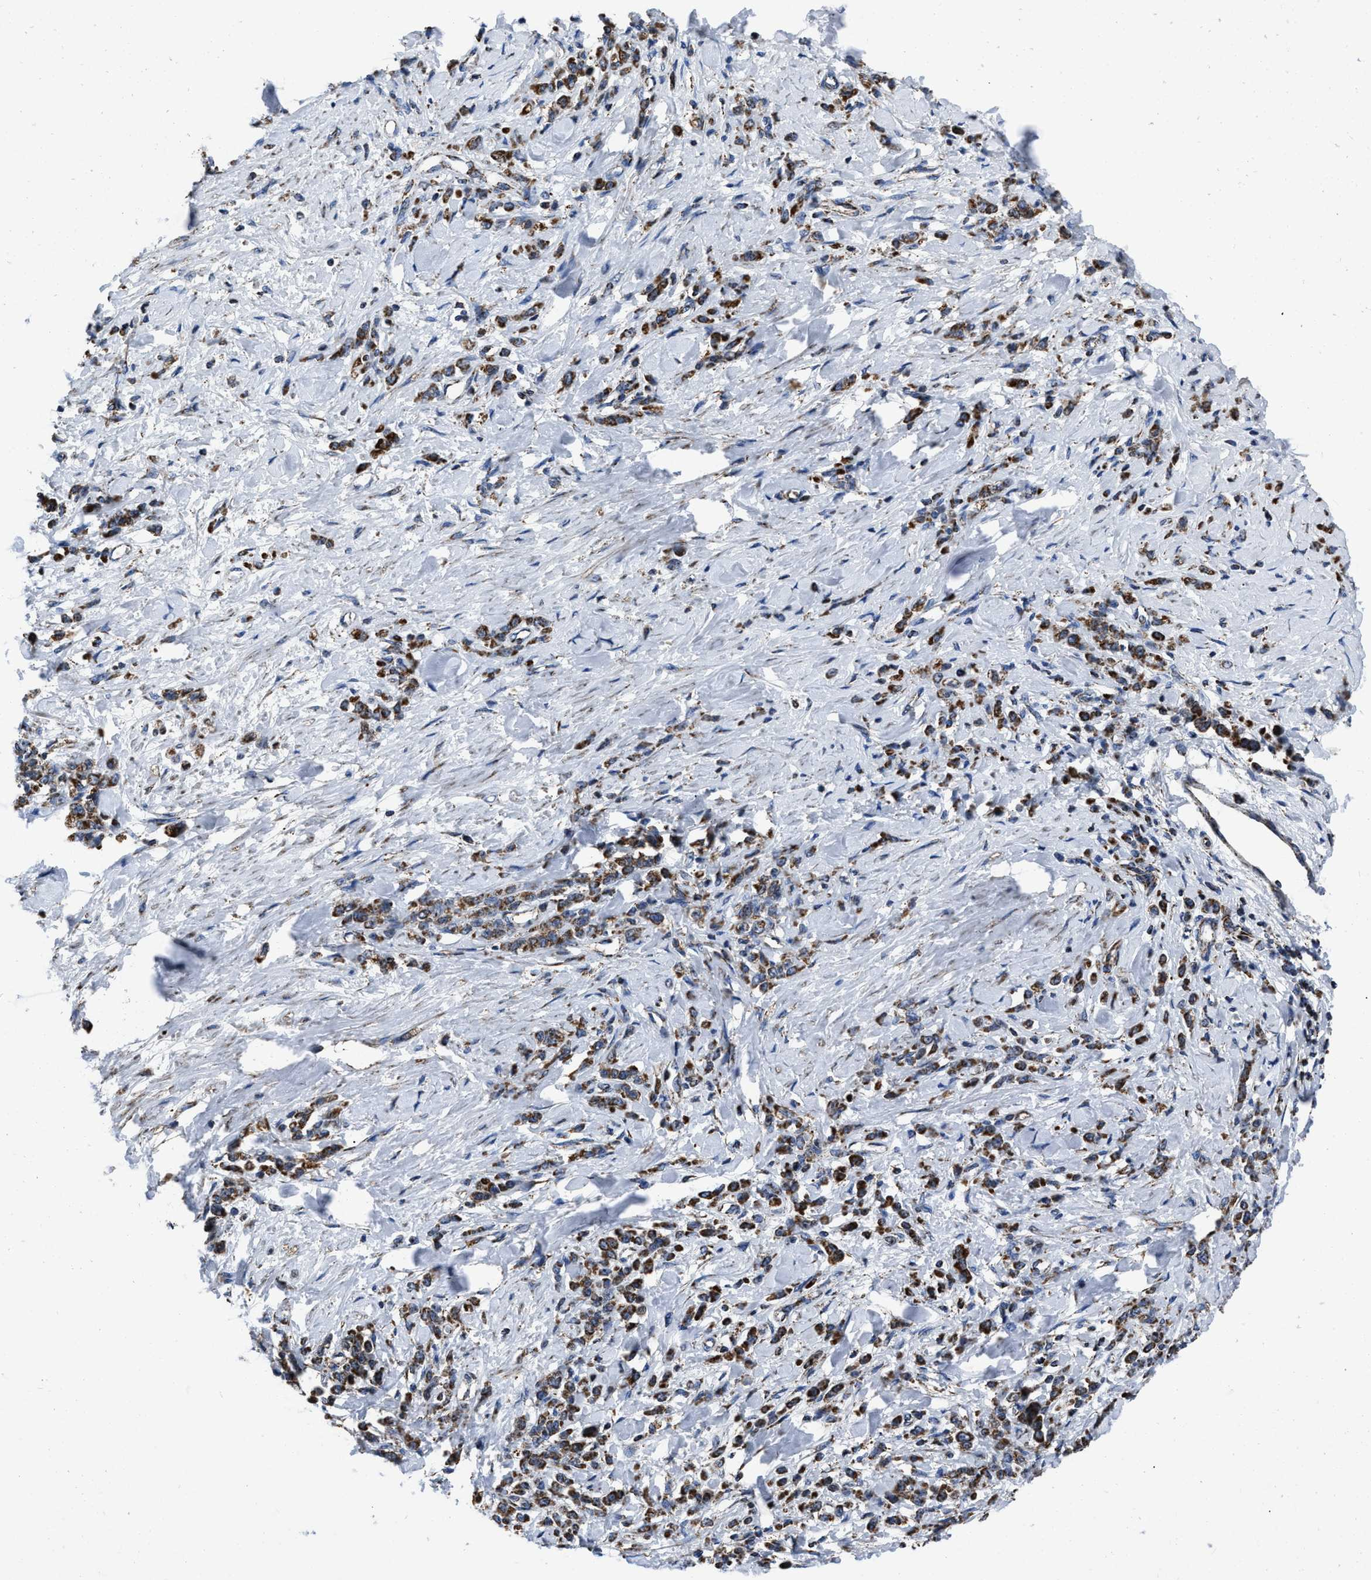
{"staining": {"intensity": "strong", "quantity": ">75%", "location": "cytoplasmic/membranous"}, "tissue": "stomach cancer", "cell_type": "Tumor cells", "image_type": "cancer", "snomed": [{"axis": "morphology", "description": "Normal tissue, NOS"}, {"axis": "morphology", "description": "Adenocarcinoma, NOS"}, {"axis": "topography", "description": "Stomach"}], "caption": "Stomach adenocarcinoma stained with IHC reveals strong cytoplasmic/membranous positivity in approximately >75% of tumor cells.", "gene": "NSD3", "patient": {"sex": "male", "age": 82}}